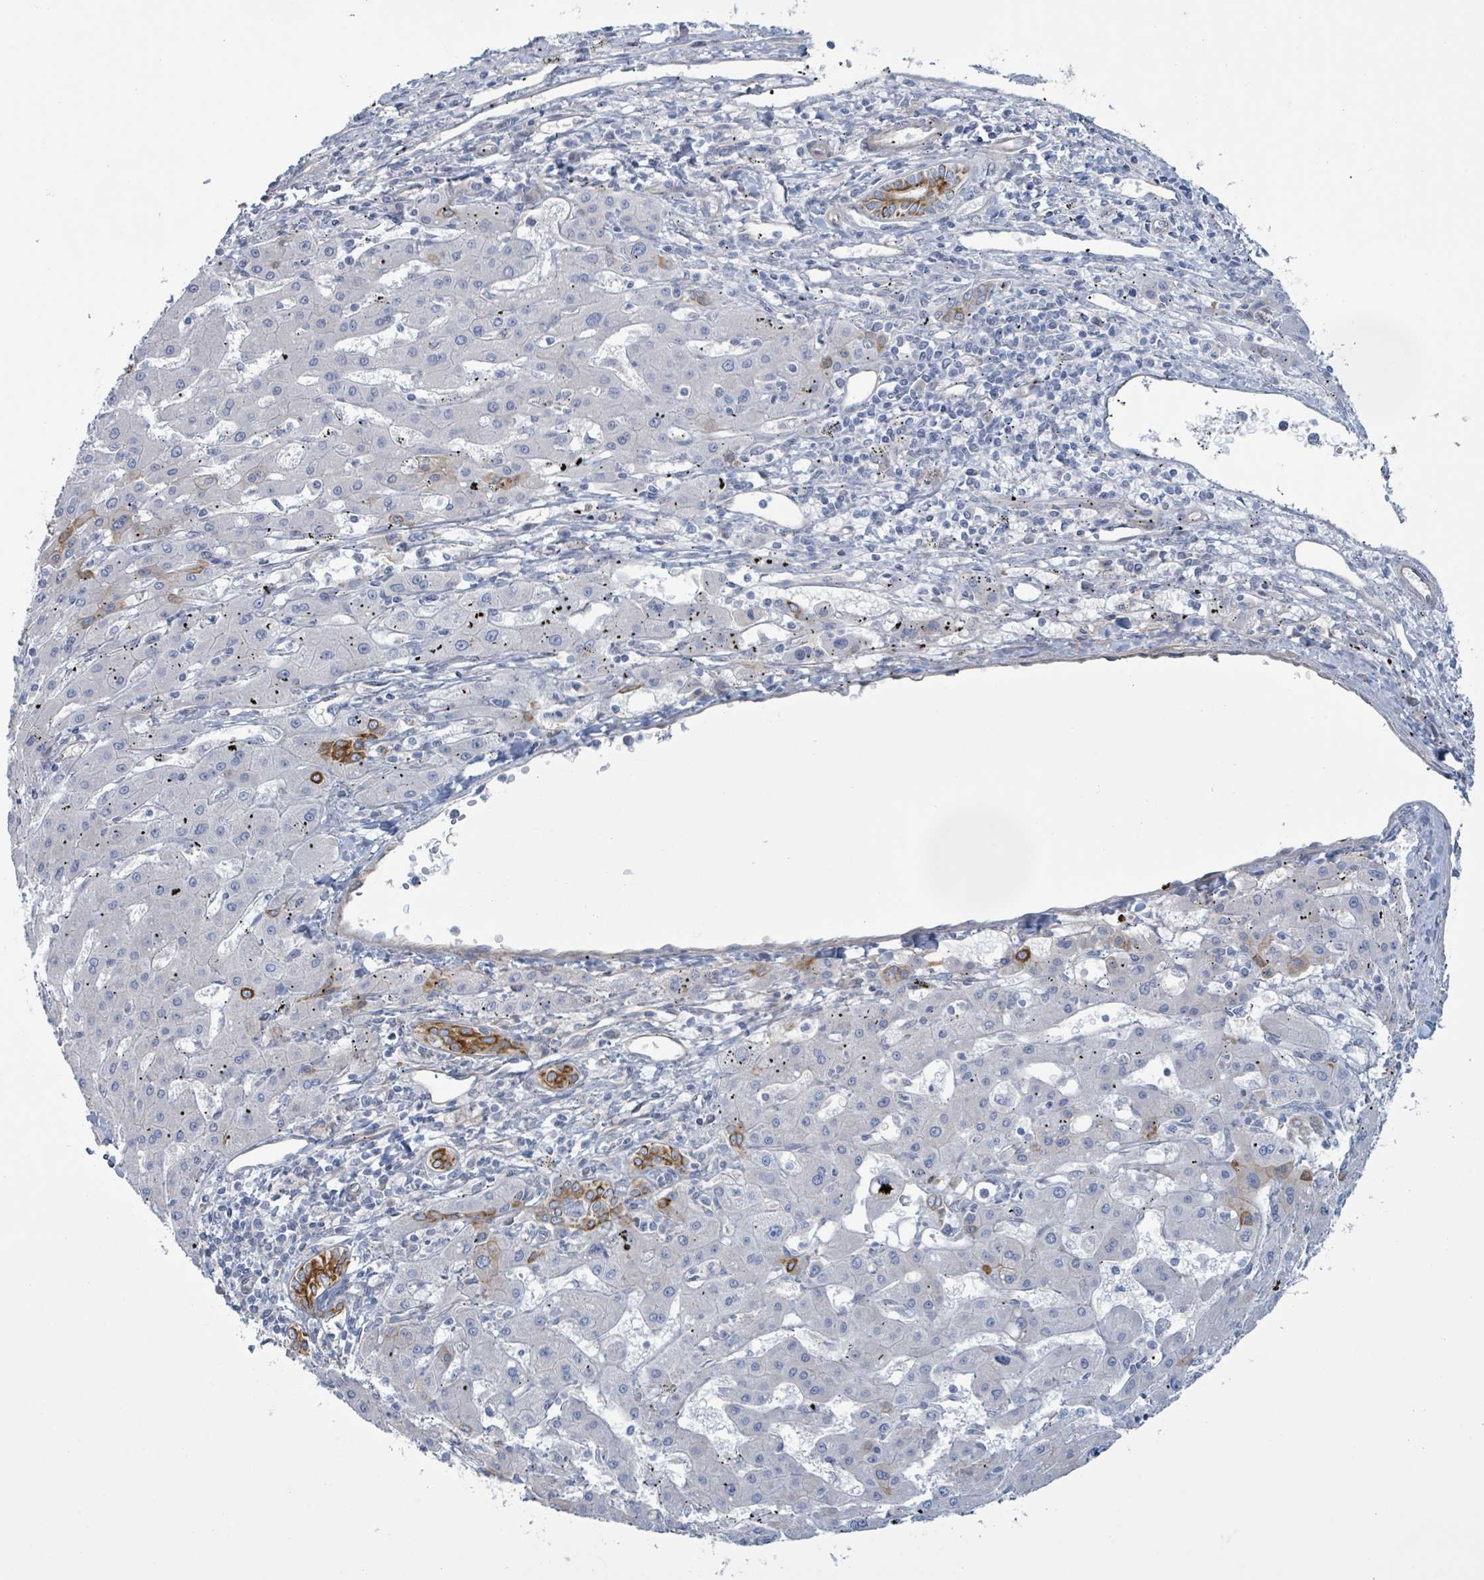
{"staining": {"intensity": "negative", "quantity": "none", "location": "none"}, "tissue": "liver cancer", "cell_type": "Tumor cells", "image_type": "cancer", "snomed": [{"axis": "morphology", "description": "Carcinoma, Hepatocellular, NOS"}, {"axis": "topography", "description": "Liver"}], "caption": "Immunohistochemistry micrograph of neoplastic tissue: hepatocellular carcinoma (liver) stained with DAB (3,3'-diaminobenzidine) demonstrates no significant protein expression in tumor cells.", "gene": "COL13A1", "patient": {"sex": "male", "age": 72}}